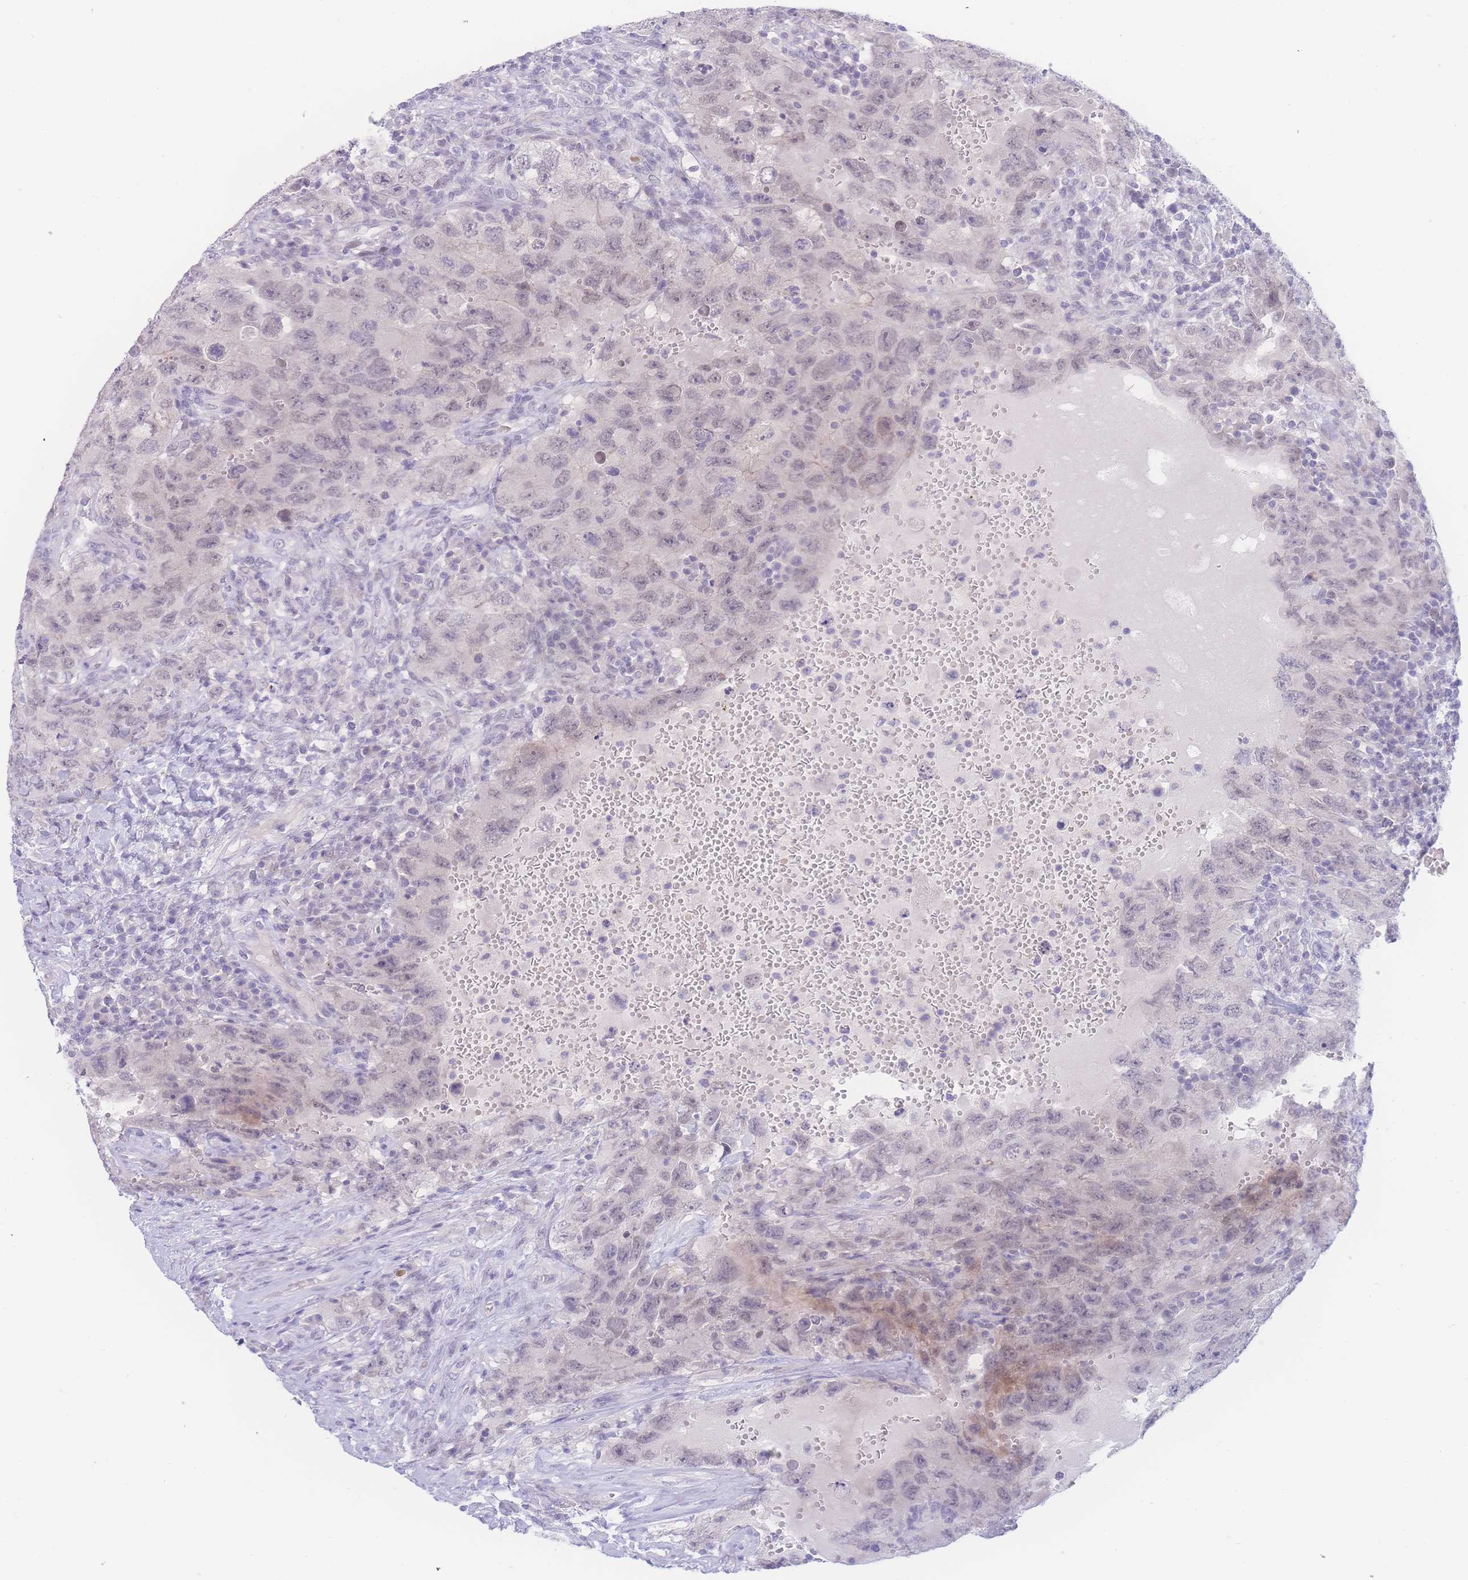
{"staining": {"intensity": "negative", "quantity": "none", "location": "none"}, "tissue": "testis cancer", "cell_type": "Tumor cells", "image_type": "cancer", "snomed": [{"axis": "morphology", "description": "Carcinoma, Embryonal, NOS"}, {"axis": "topography", "description": "Testis"}], "caption": "Immunohistochemistry micrograph of human testis cancer stained for a protein (brown), which displays no expression in tumor cells.", "gene": "PRSS22", "patient": {"sex": "male", "age": 26}}